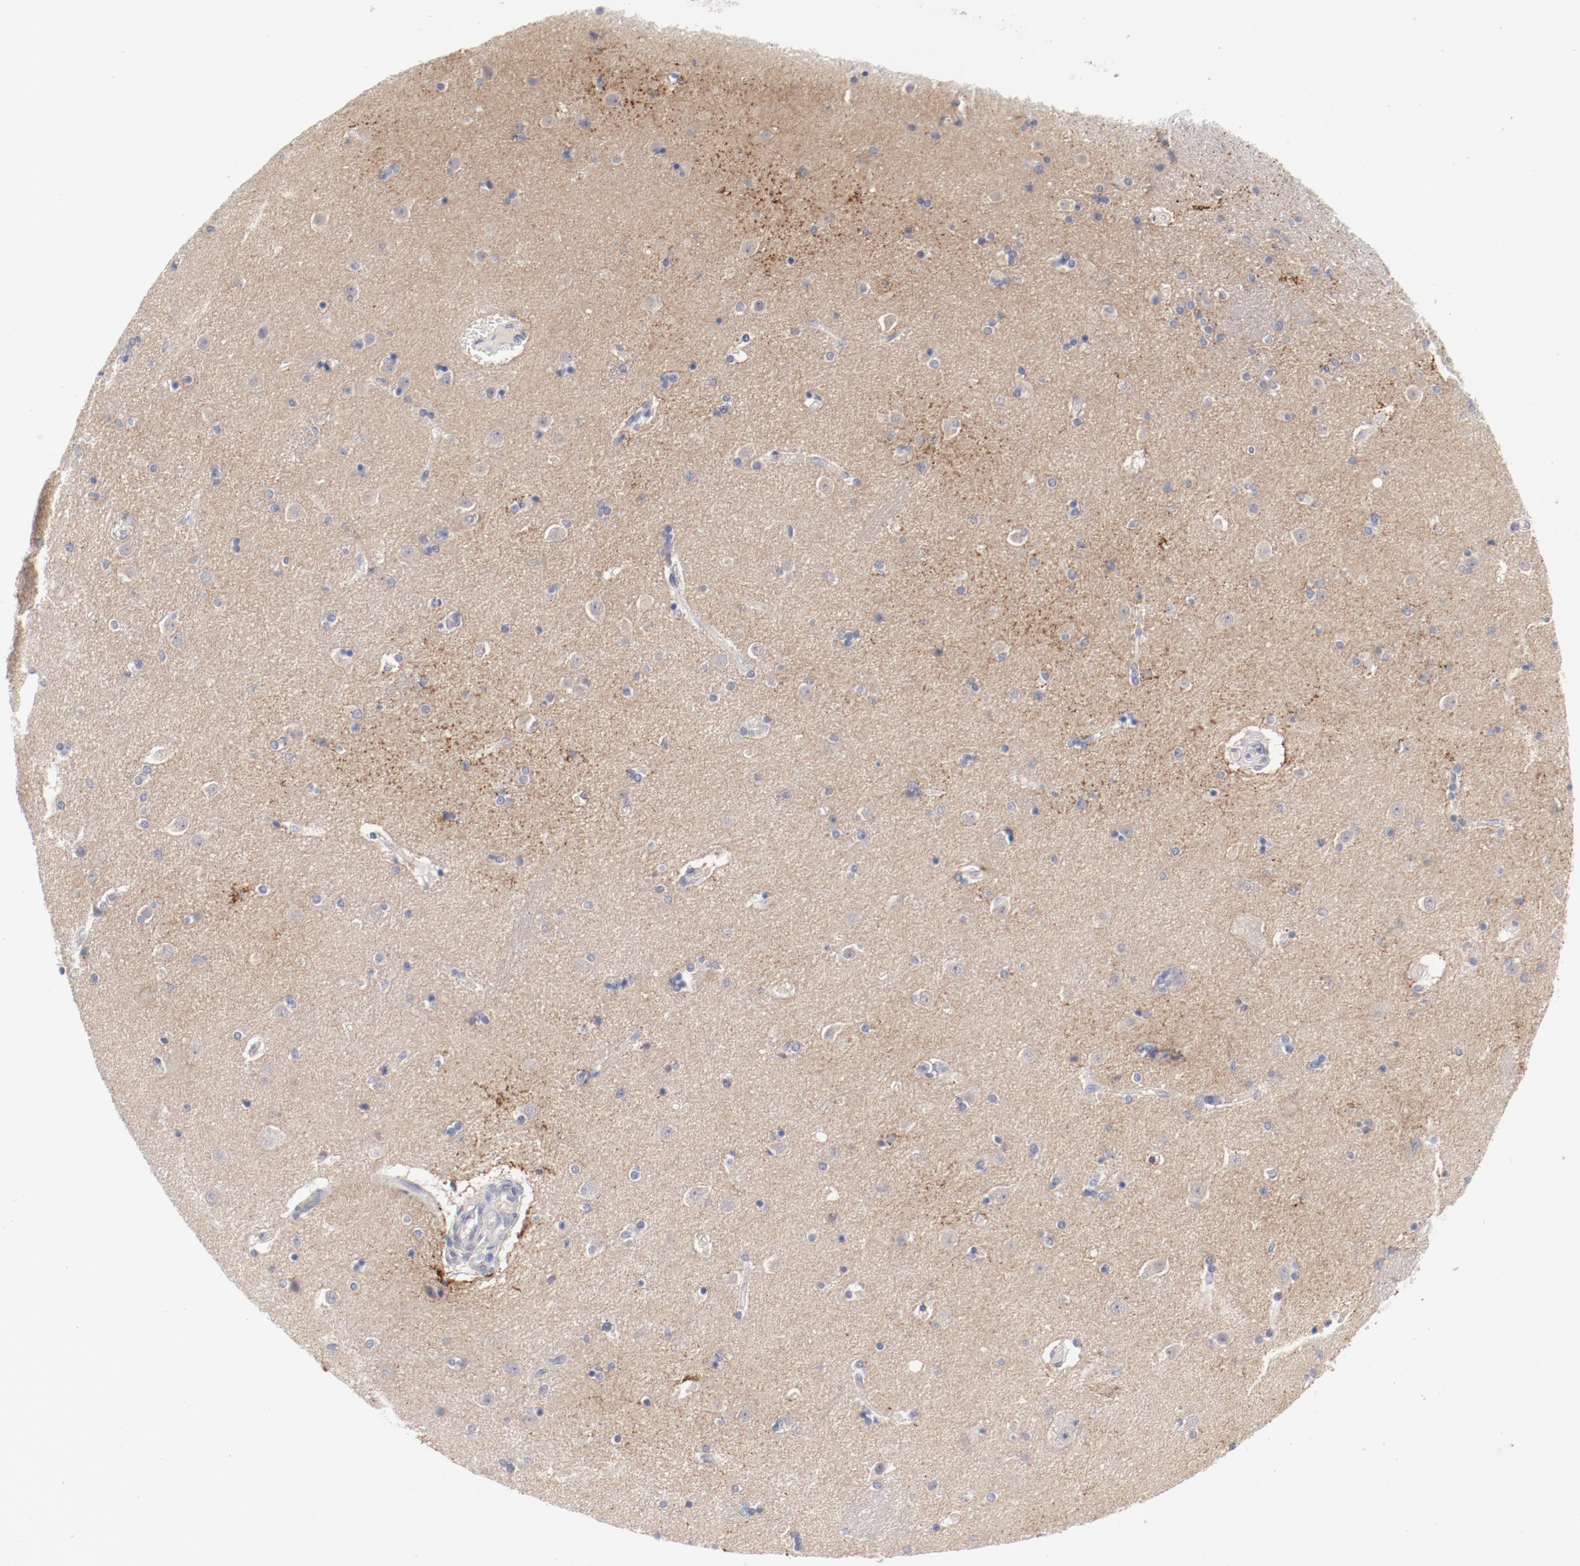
{"staining": {"intensity": "negative", "quantity": "none", "location": "none"}, "tissue": "caudate", "cell_type": "Glial cells", "image_type": "normal", "snomed": [{"axis": "morphology", "description": "Normal tissue, NOS"}, {"axis": "topography", "description": "Lateral ventricle wall"}], "caption": "This is a photomicrograph of immunohistochemistry staining of benign caudate, which shows no positivity in glial cells.", "gene": "SH3BGR", "patient": {"sex": "female", "age": 54}}